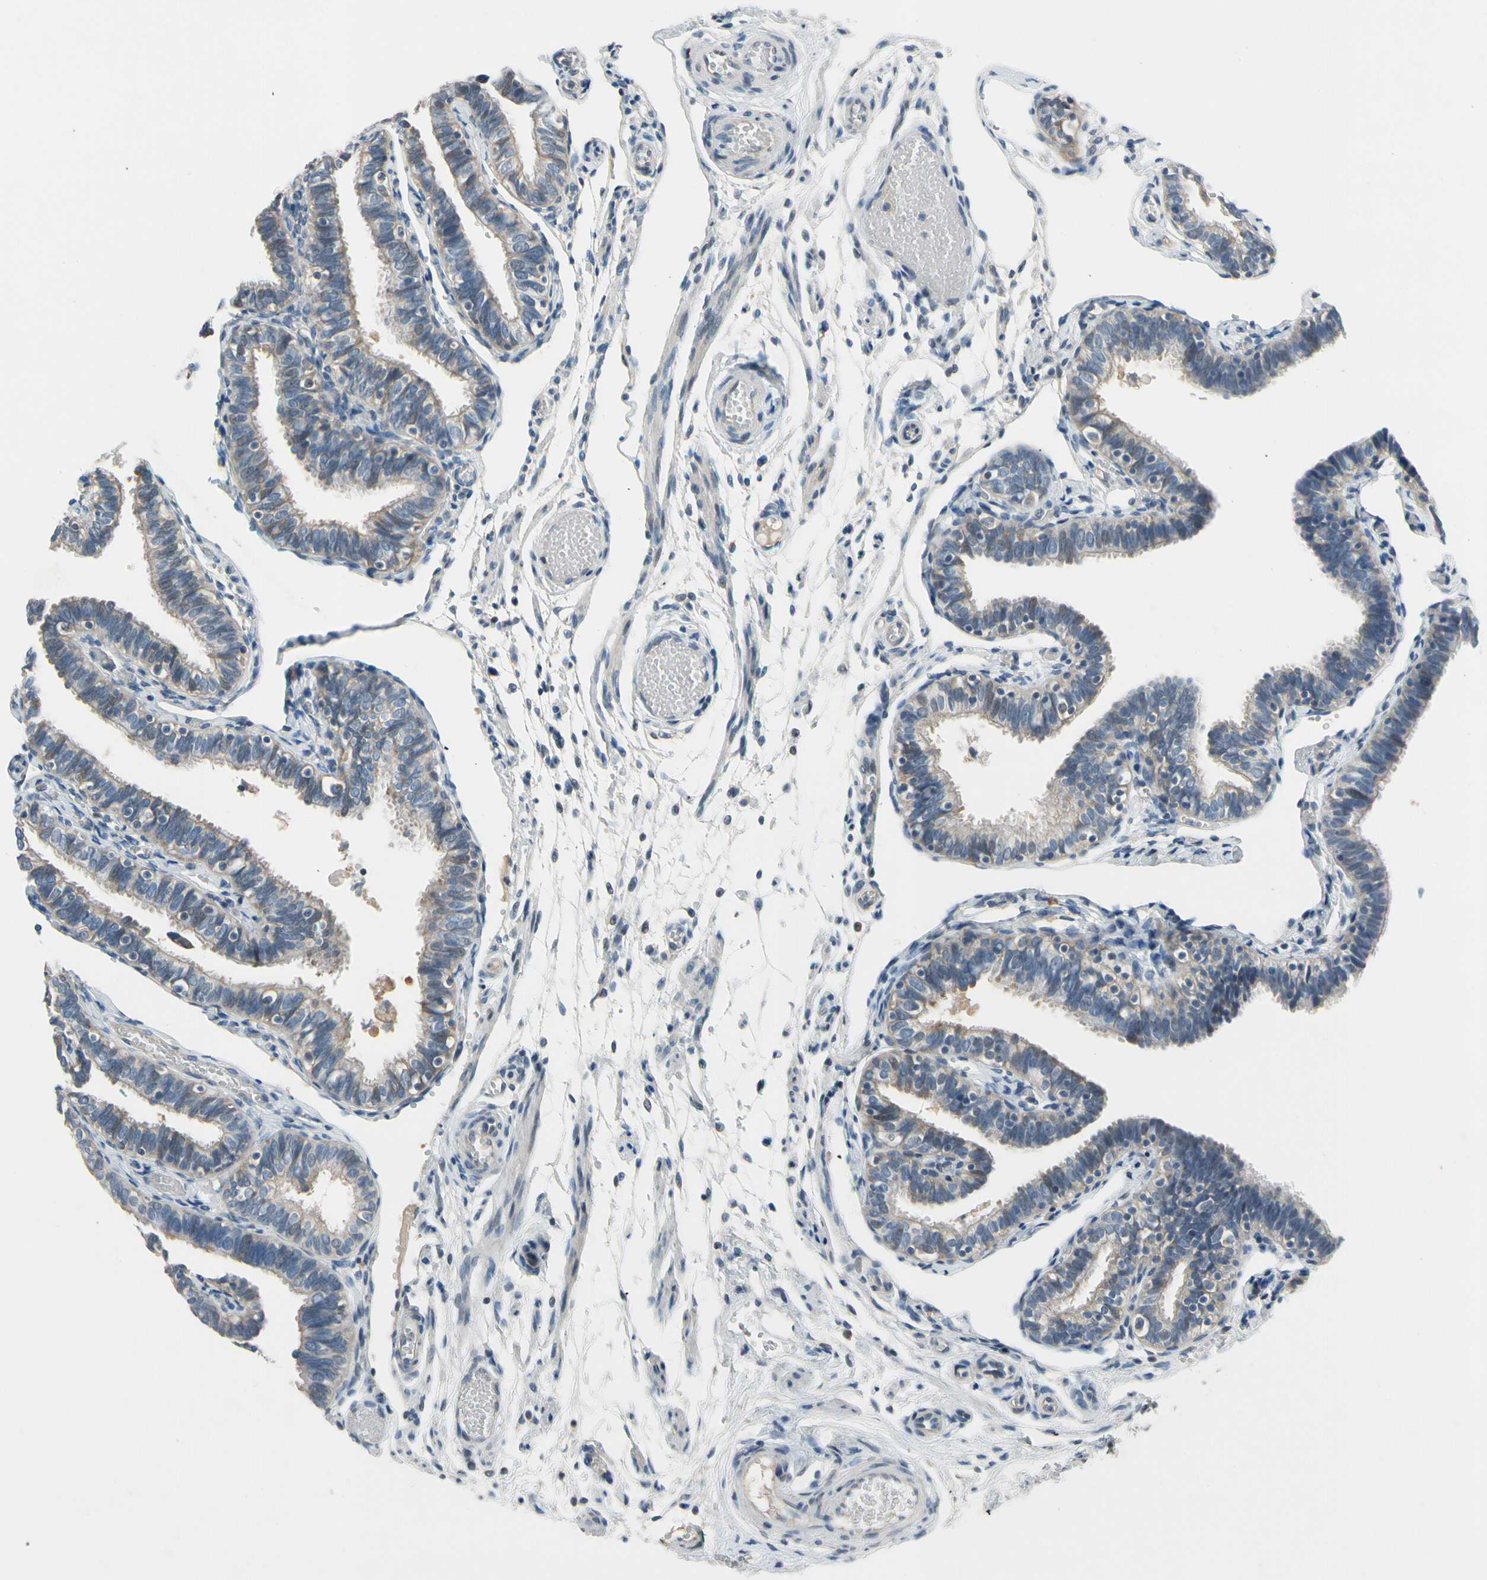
{"staining": {"intensity": "weak", "quantity": "25%-75%", "location": "cytoplasmic/membranous"}, "tissue": "fallopian tube", "cell_type": "Glandular cells", "image_type": "normal", "snomed": [{"axis": "morphology", "description": "Normal tissue, NOS"}, {"axis": "topography", "description": "Fallopian tube"}], "caption": "Brown immunohistochemical staining in unremarkable human fallopian tube demonstrates weak cytoplasmic/membranous expression in approximately 25%-75% of glandular cells.", "gene": "PIP5K1B", "patient": {"sex": "female", "age": 46}}